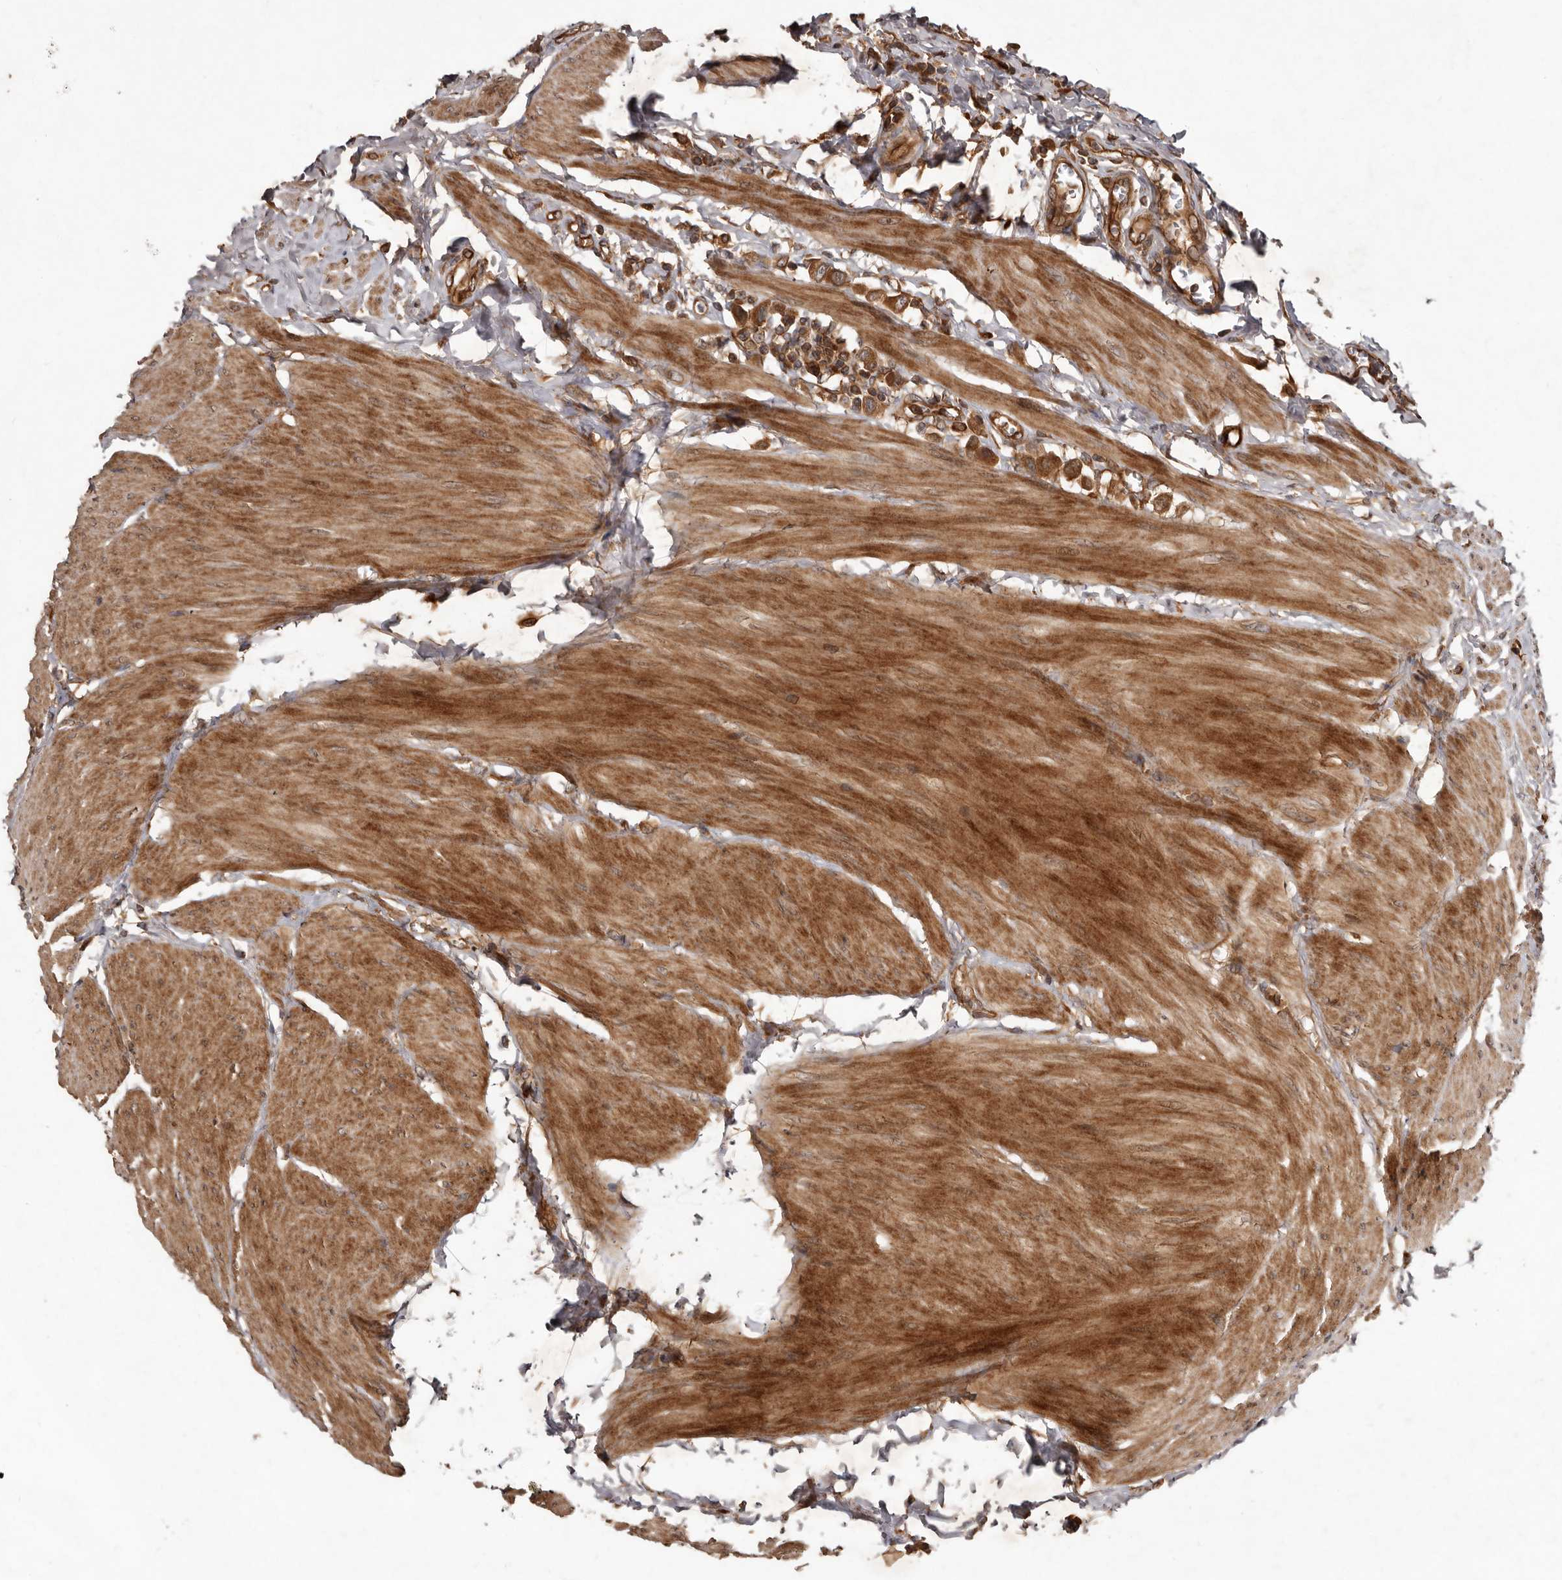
{"staining": {"intensity": "moderate", "quantity": ">75%", "location": "cytoplasmic/membranous"}, "tissue": "urothelial cancer", "cell_type": "Tumor cells", "image_type": "cancer", "snomed": [{"axis": "morphology", "description": "Urothelial carcinoma, High grade"}, {"axis": "topography", "description": "Urinary bladder"}], "caption": "Moderate cytoplasmic/membranous protein positivity is appreciated in about >75% of tumor cells in urothelial cancer. The staining was performed using DAB (3,3'-diaminobenzidine) to visualize the protein expression in brown, while the nuclei were stained in blue with hematoxylin (Magnification: 20x).", "gene": "STK36", "patient": {"sex": "male", "age": 50}}